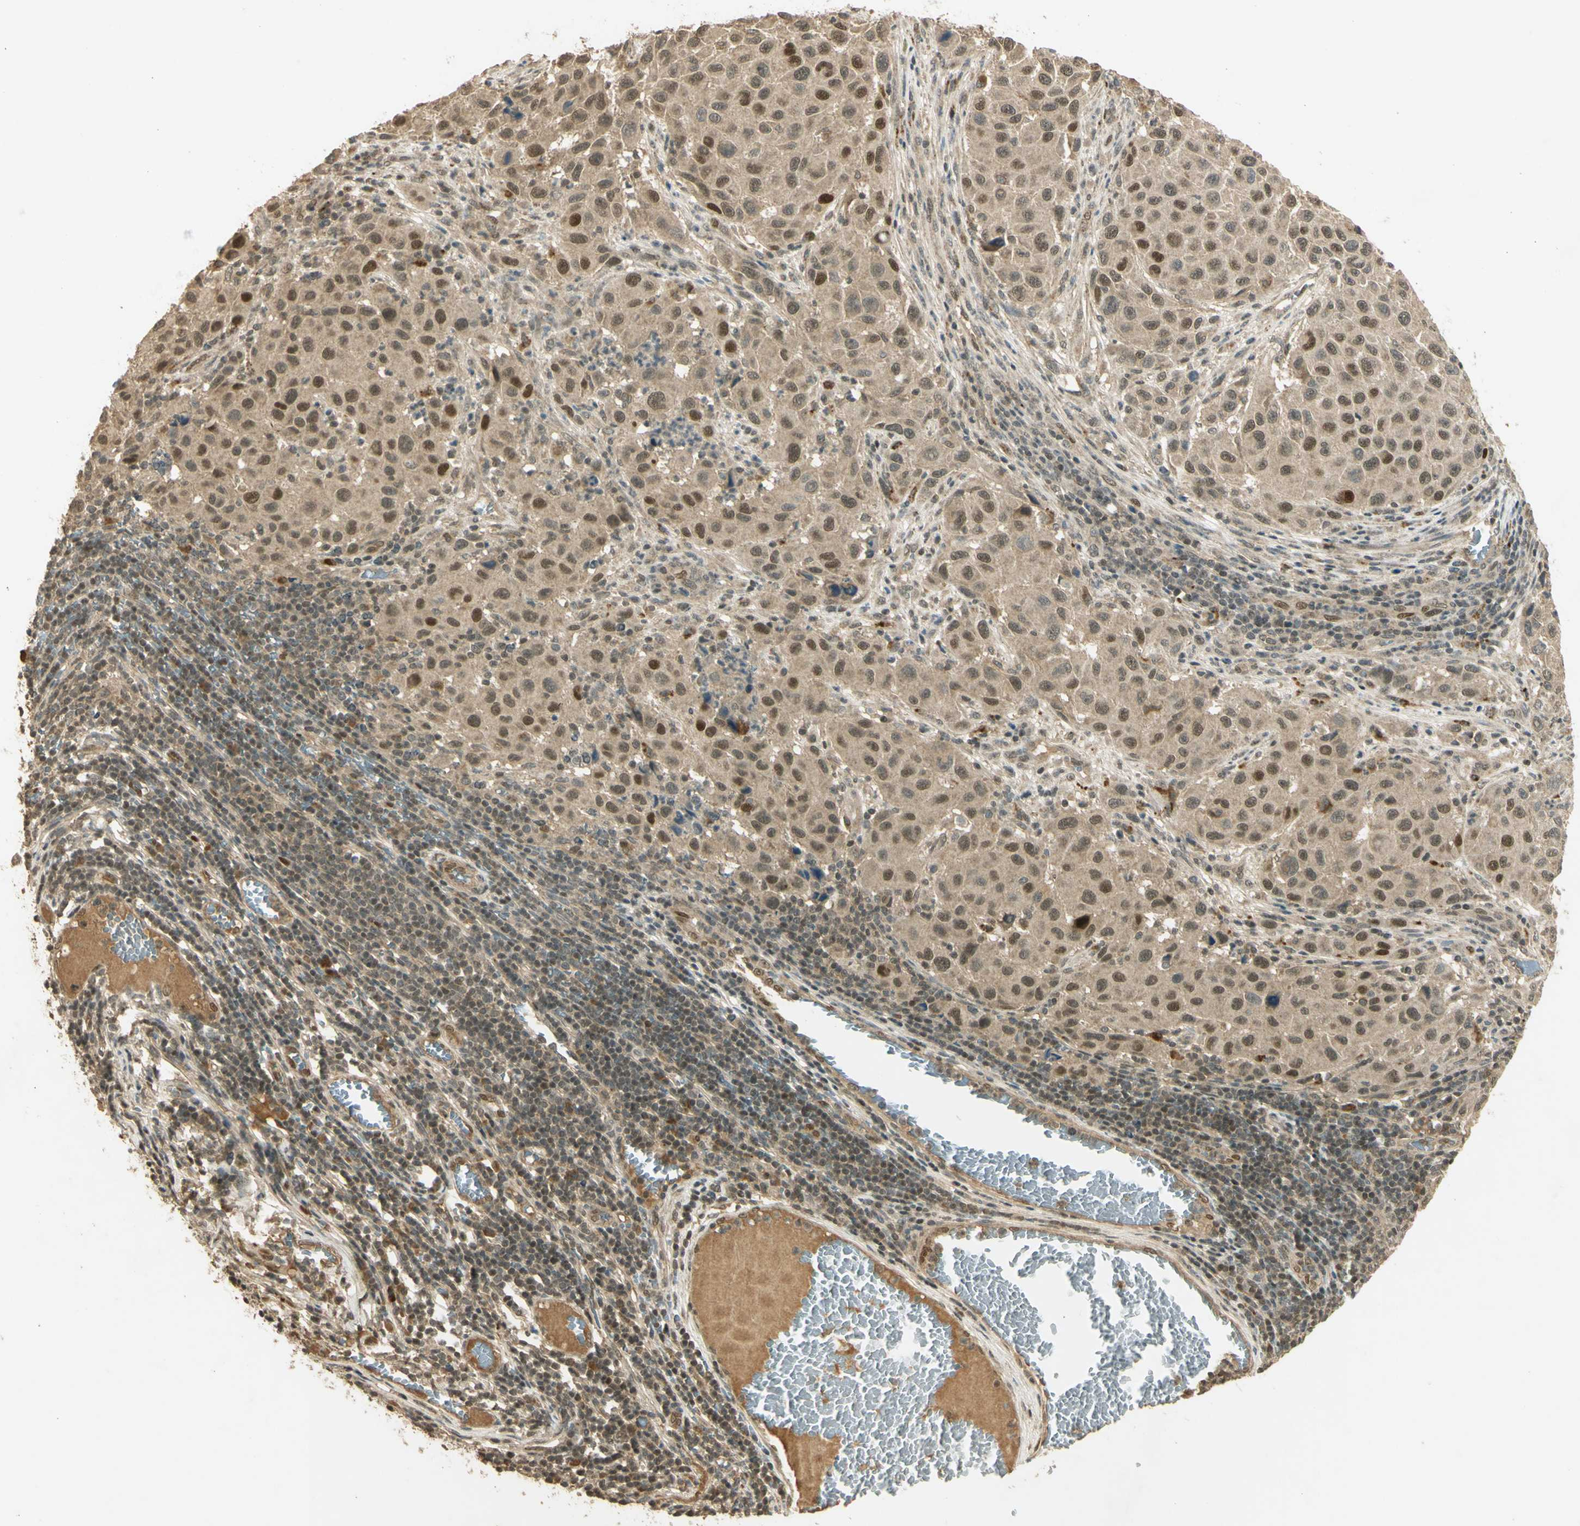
{"staining": {"intensity": "moderate", "quantity": "25%-75%", "location": "nuclear"}, "tissue": "melanoma", "cell_type": "Tumor cells", "image_type": "cancer", "snomed": [{"axis": "morphology", "description": "Malignant melanoma, Metastatic site"}, {"axis": "topography", "description": "Lymph node"}], "caption": "DAB (3,3'-diaminobenzidine) immunohistochemical staining of human melanoma shows moderate nuclear protein staining in approximately 25%-75% of tumor cells.", "gene": "GMEB2", "patient": {"sex": "male", "age": 61}}